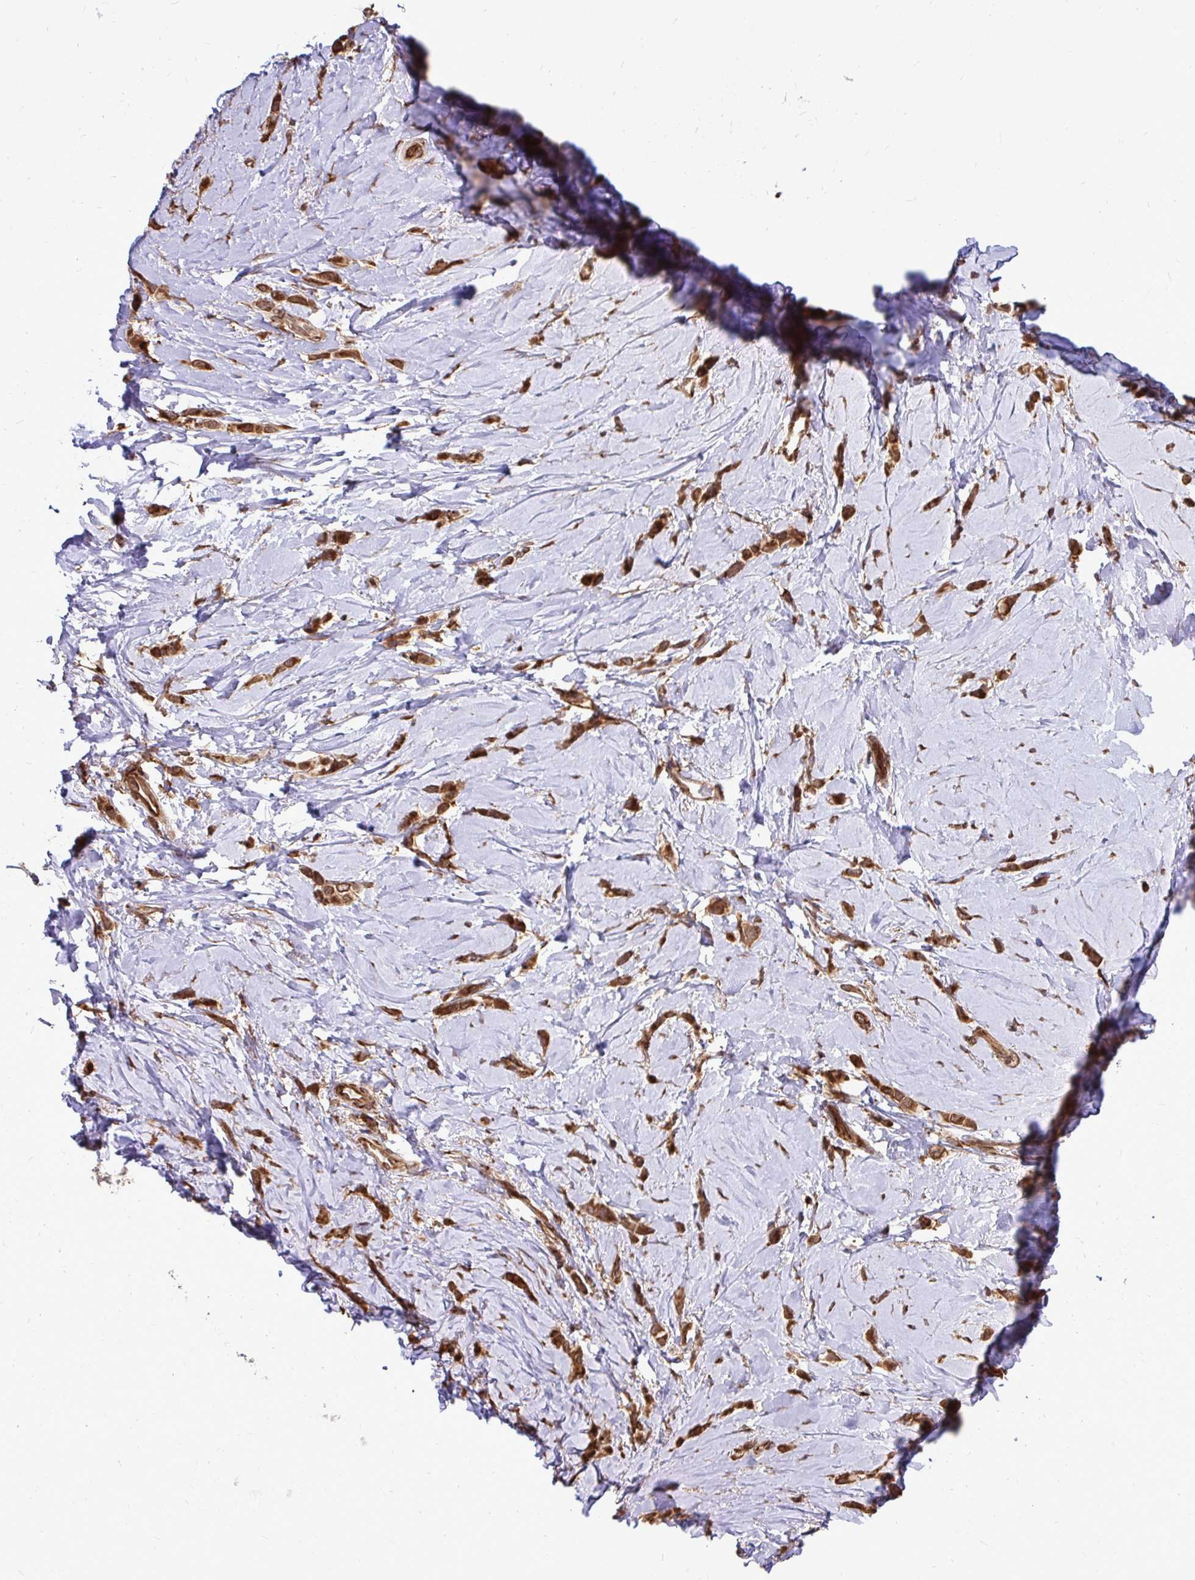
{"staining": {"intensity": "strong", "quantity": ">75%", "location": "cytoplasmic/membranous,nuclear"}, "tissue": "breast cancer", "cell_type": "Tumor cells", "image_type": "cancer", "snomed": [{"axis": "morphology", "description": "Lobular carcinoma"}, {"axis": "topography", "description": "Breast"}], "caption": "This histopathology image exhibits lobular carcinoma (breast) stained with immunohistochemistry (IHC) to label a protein in brown. The cytoplasmic/membranous and nuclear of tumor cells show strong positivity for the protein. Nuclei are counter-stained blue.", "gene": "FMR1", "patient": {"sex": "female", "age": 66}}